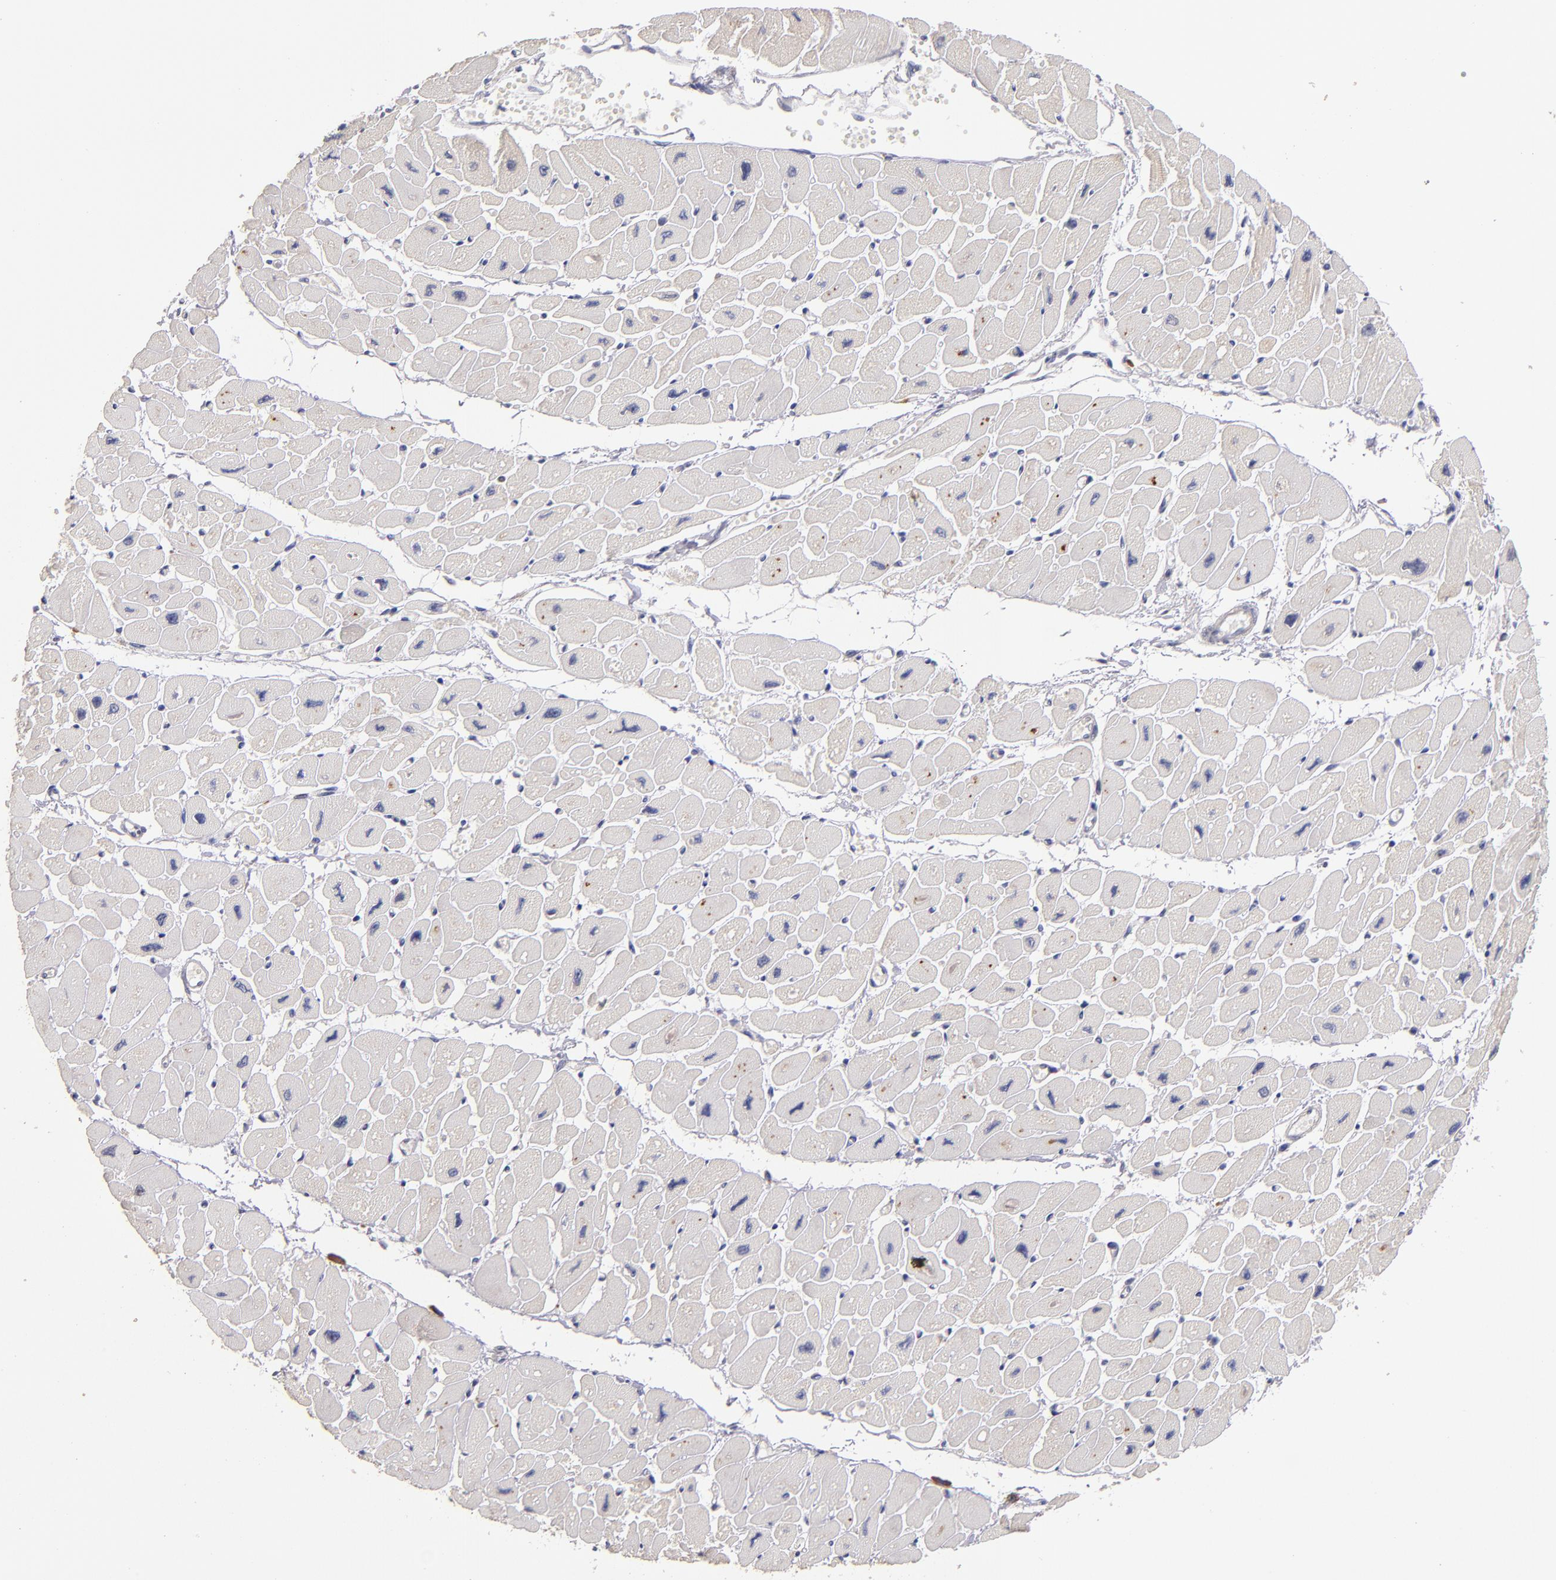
{"staining": {"intensity": "strong", "quantity": "<25%", "location": "cytoplasmic/membranous"}, "tissue": "heart muscle", "cell_type": "Cardiomyocytes", "image_type": "normal", "snomed": [{"axis": "morphology", "description": "Normal tissue, NOS"}, {"axis": "topography", "description": "Heart"}], "caption": "There is medium levels of strong cytoplasmic/membranous expression in cardiomyocytes of normal heart muscle, as demonstrated by immunohistochemical staining (brown color).", "gene": "MAGEE1", "patient": {"sex": "female", "age": 54}}